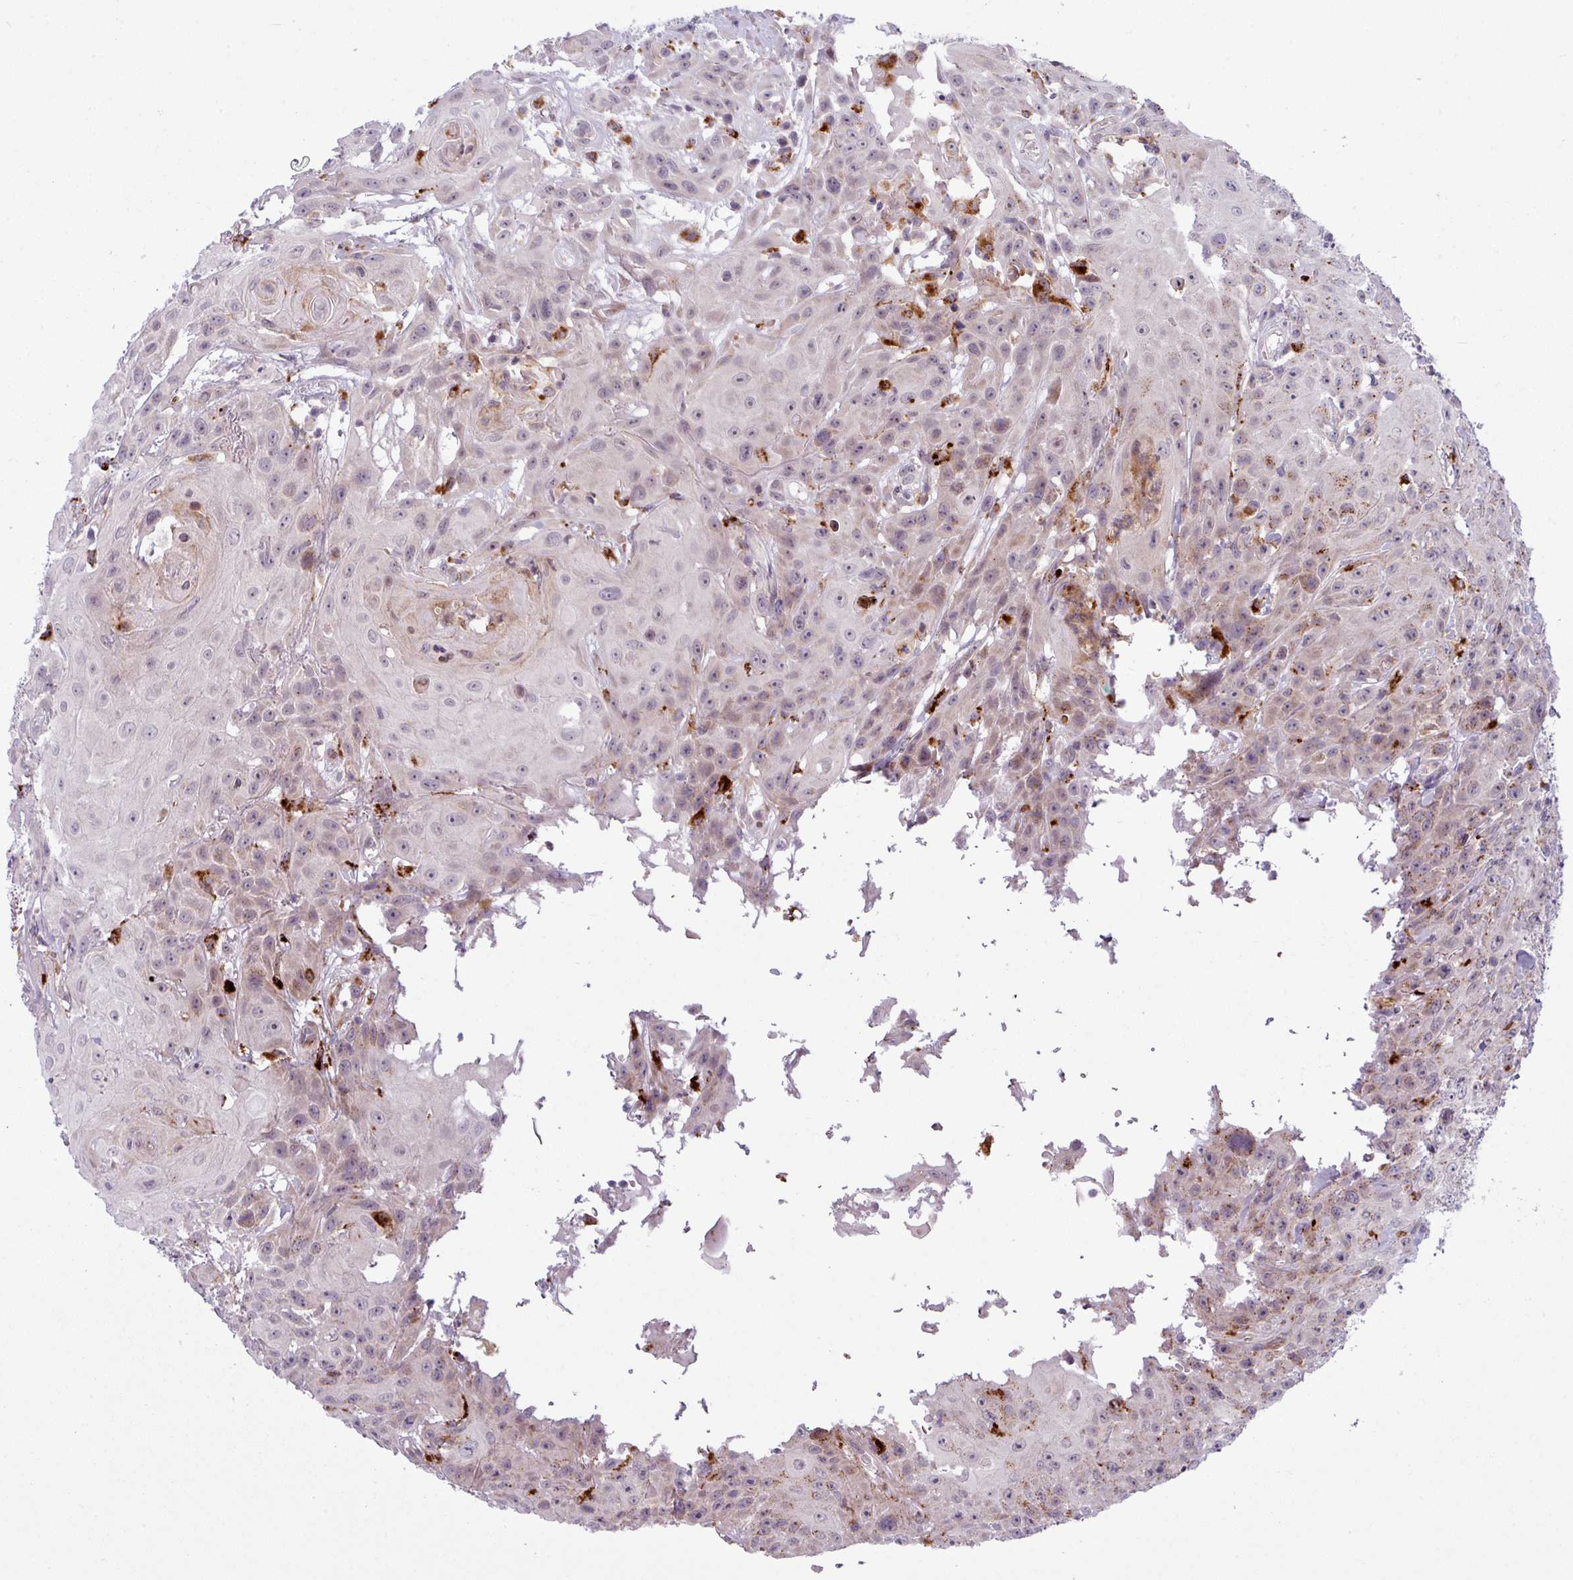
{"staining": {"intensity": "weak", "quantity": "25%-75%", "location": "cytoplasmic/membranous"}, "tissue": "head and neck cancer", "cell_type": "Tumor cells", "image_type": "cancer", "snomed": [{"axis": "morphology", "description": "Squamous cell carcinoma, NOS"}, {"axis": "topography", "description": "Skin"}, {"axis": "topography", "description": "Head-Neck"}], "caption": "Squamous cell carcinoma (head and neck) stained with immunohistochemistry (IHC) demonstrates weak cytoplasmic/membranous staining in approximately 25%-75% of tumor cells.", "gene": "MAP7D2", "patient": {"sex": "male", "age": 80}}